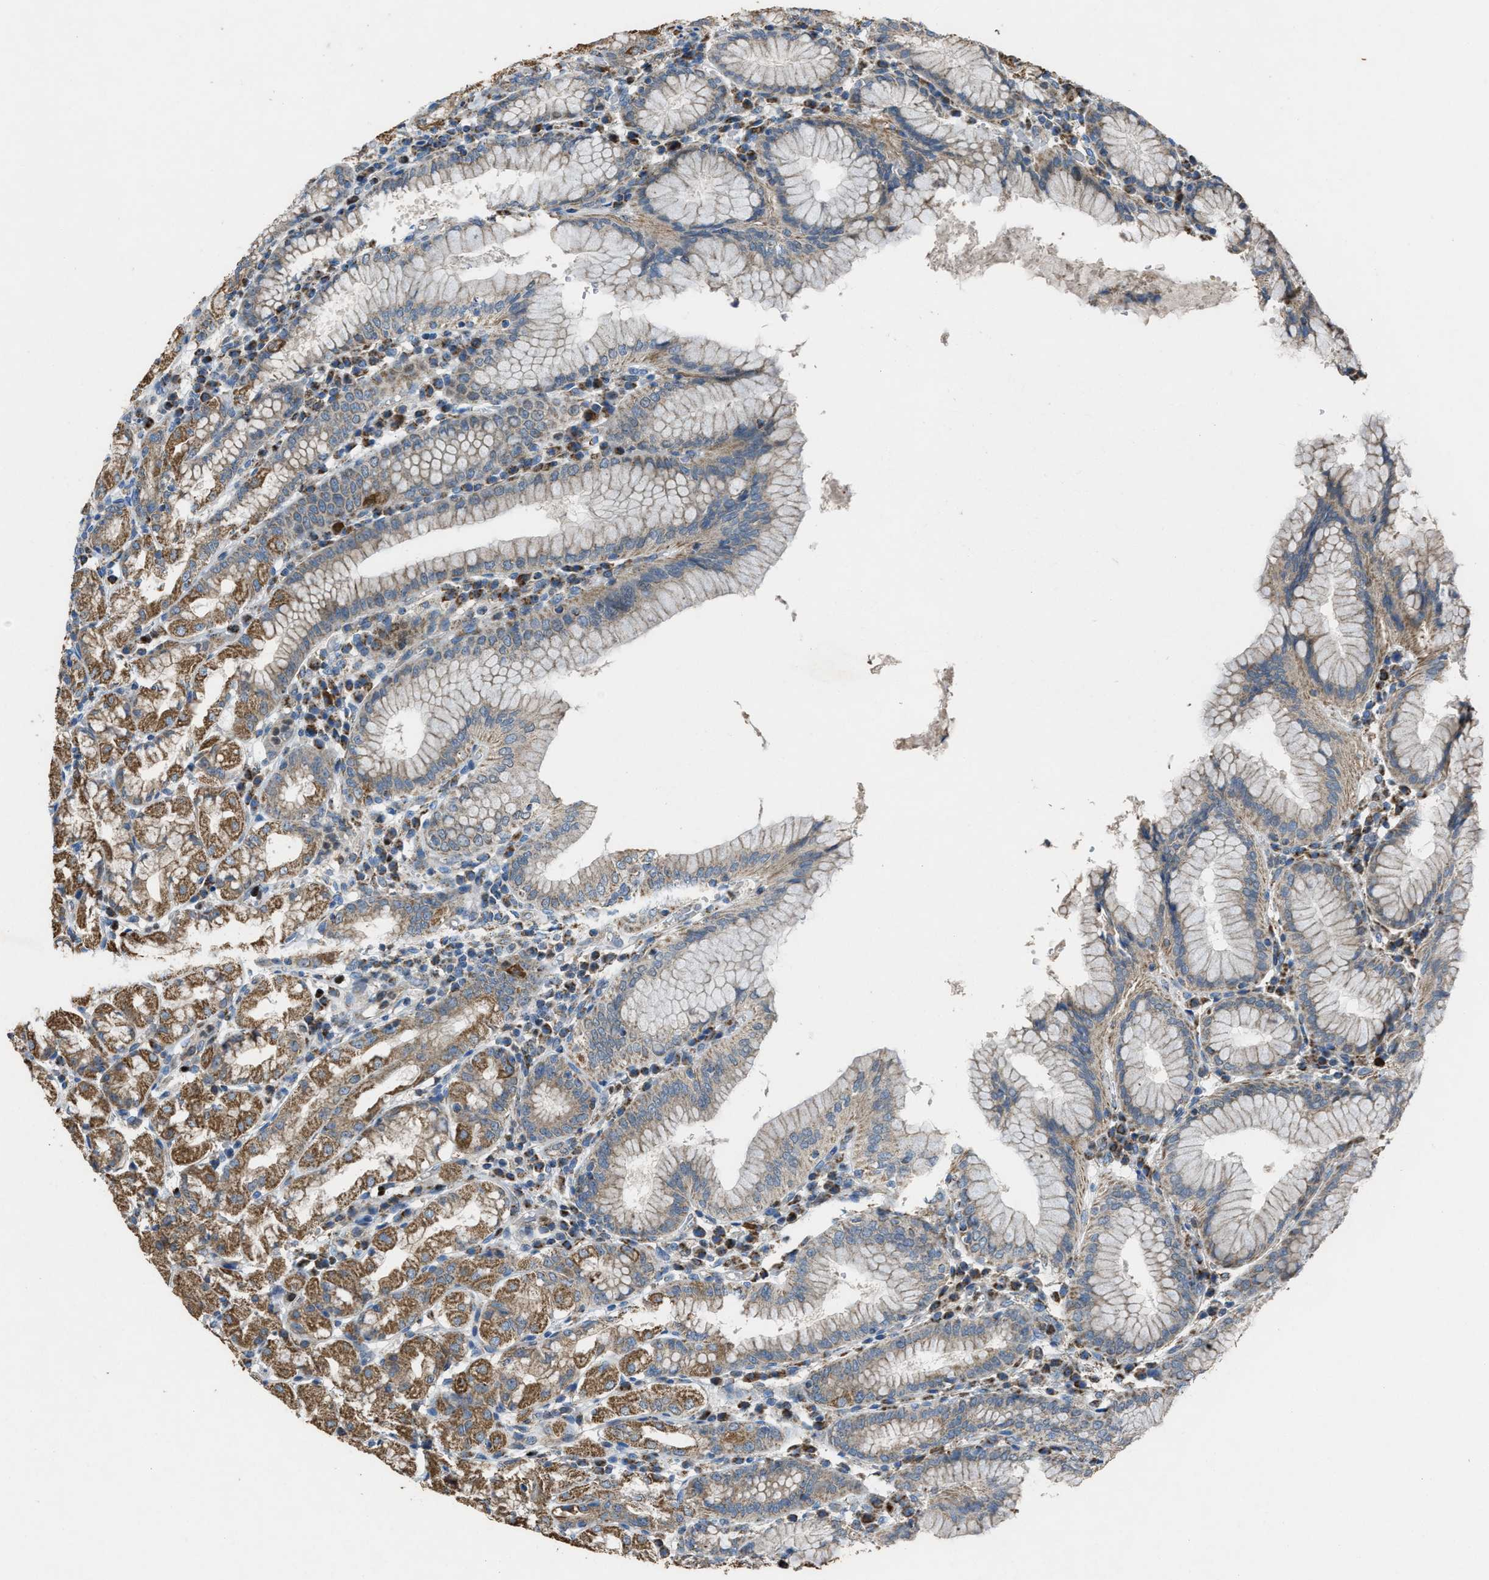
{"staining": {"intensity": "moderate", "quantity": ">75%", "location": "cytoplasmic/membranous"}, "tissue": "stomach", "cell_type": "Glandular cells", "image_type": "normal", "snomed": [{"axis": "morphology", "description": "Normal tissue, NOS"}, {"axis": "topography", "description": "Stomach"}, {"axis": "topography", "description": "Stomach, lower"}], "caption": "High-power microscopy captured an immunohistochemistry (IHC) micrograph of unremarkable stomach, revealing moderate cytoplasmic/membranous expression in about >75% of glandular cells.", "gene": "SLC25A11", "patient": {"sex": "female", "age": 56}}